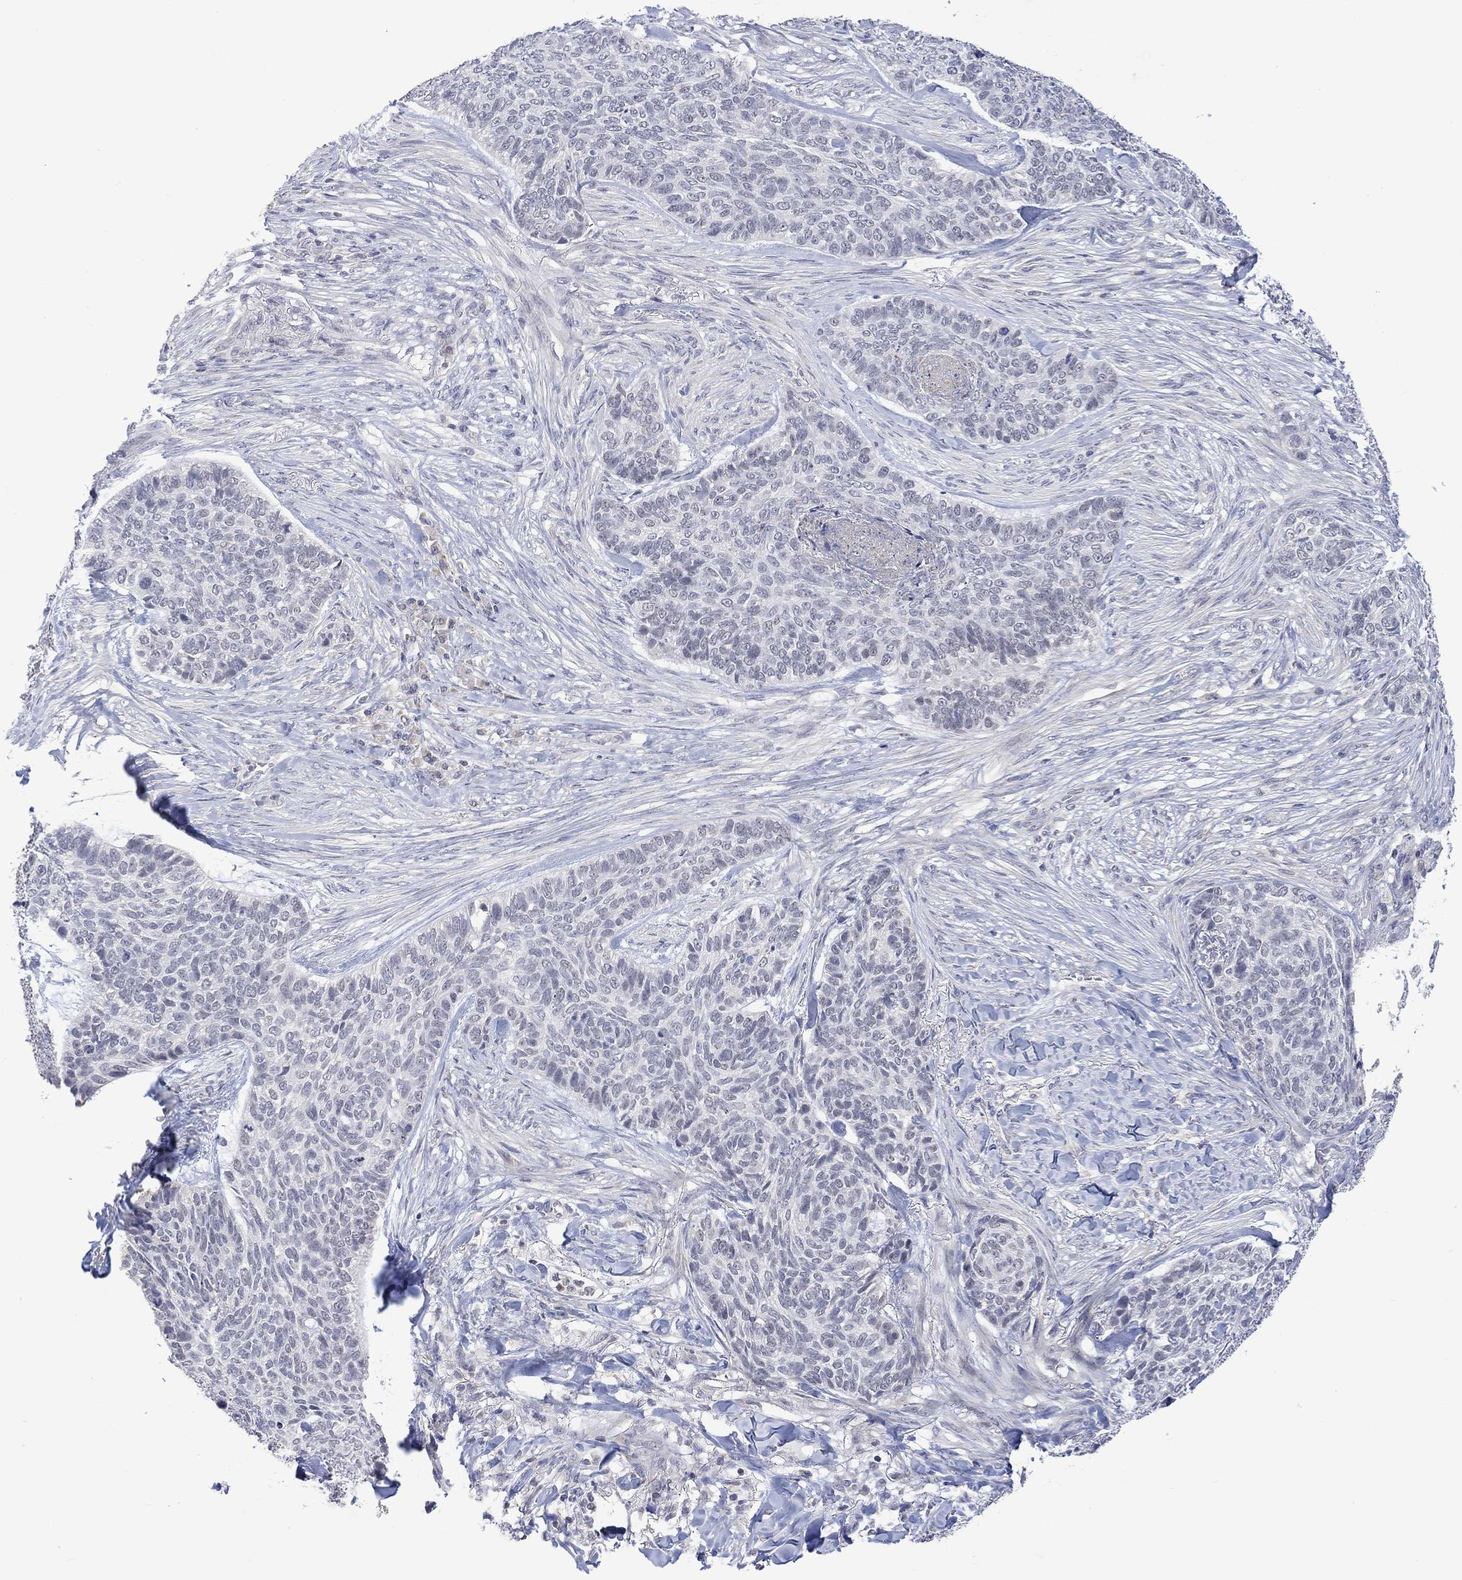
{"staining": {"intensity": "negative", "quantity": "none", "location": "none"}, "tissue": "skin cancer", "cell_type": "Tumor cells", "image_type": "cancer", "snomed": [{"axis": "morphology", "description": "Basal cell carcinoma"}, {"axis": "topography", "description": "Skin"}], "caption": "Protein analysis of basal cell carcinoma (skin) exhibits no significant positivity in tumor cells.", "gene": "SLC48A1", "patient": {"sex": "female", "age": 69}}